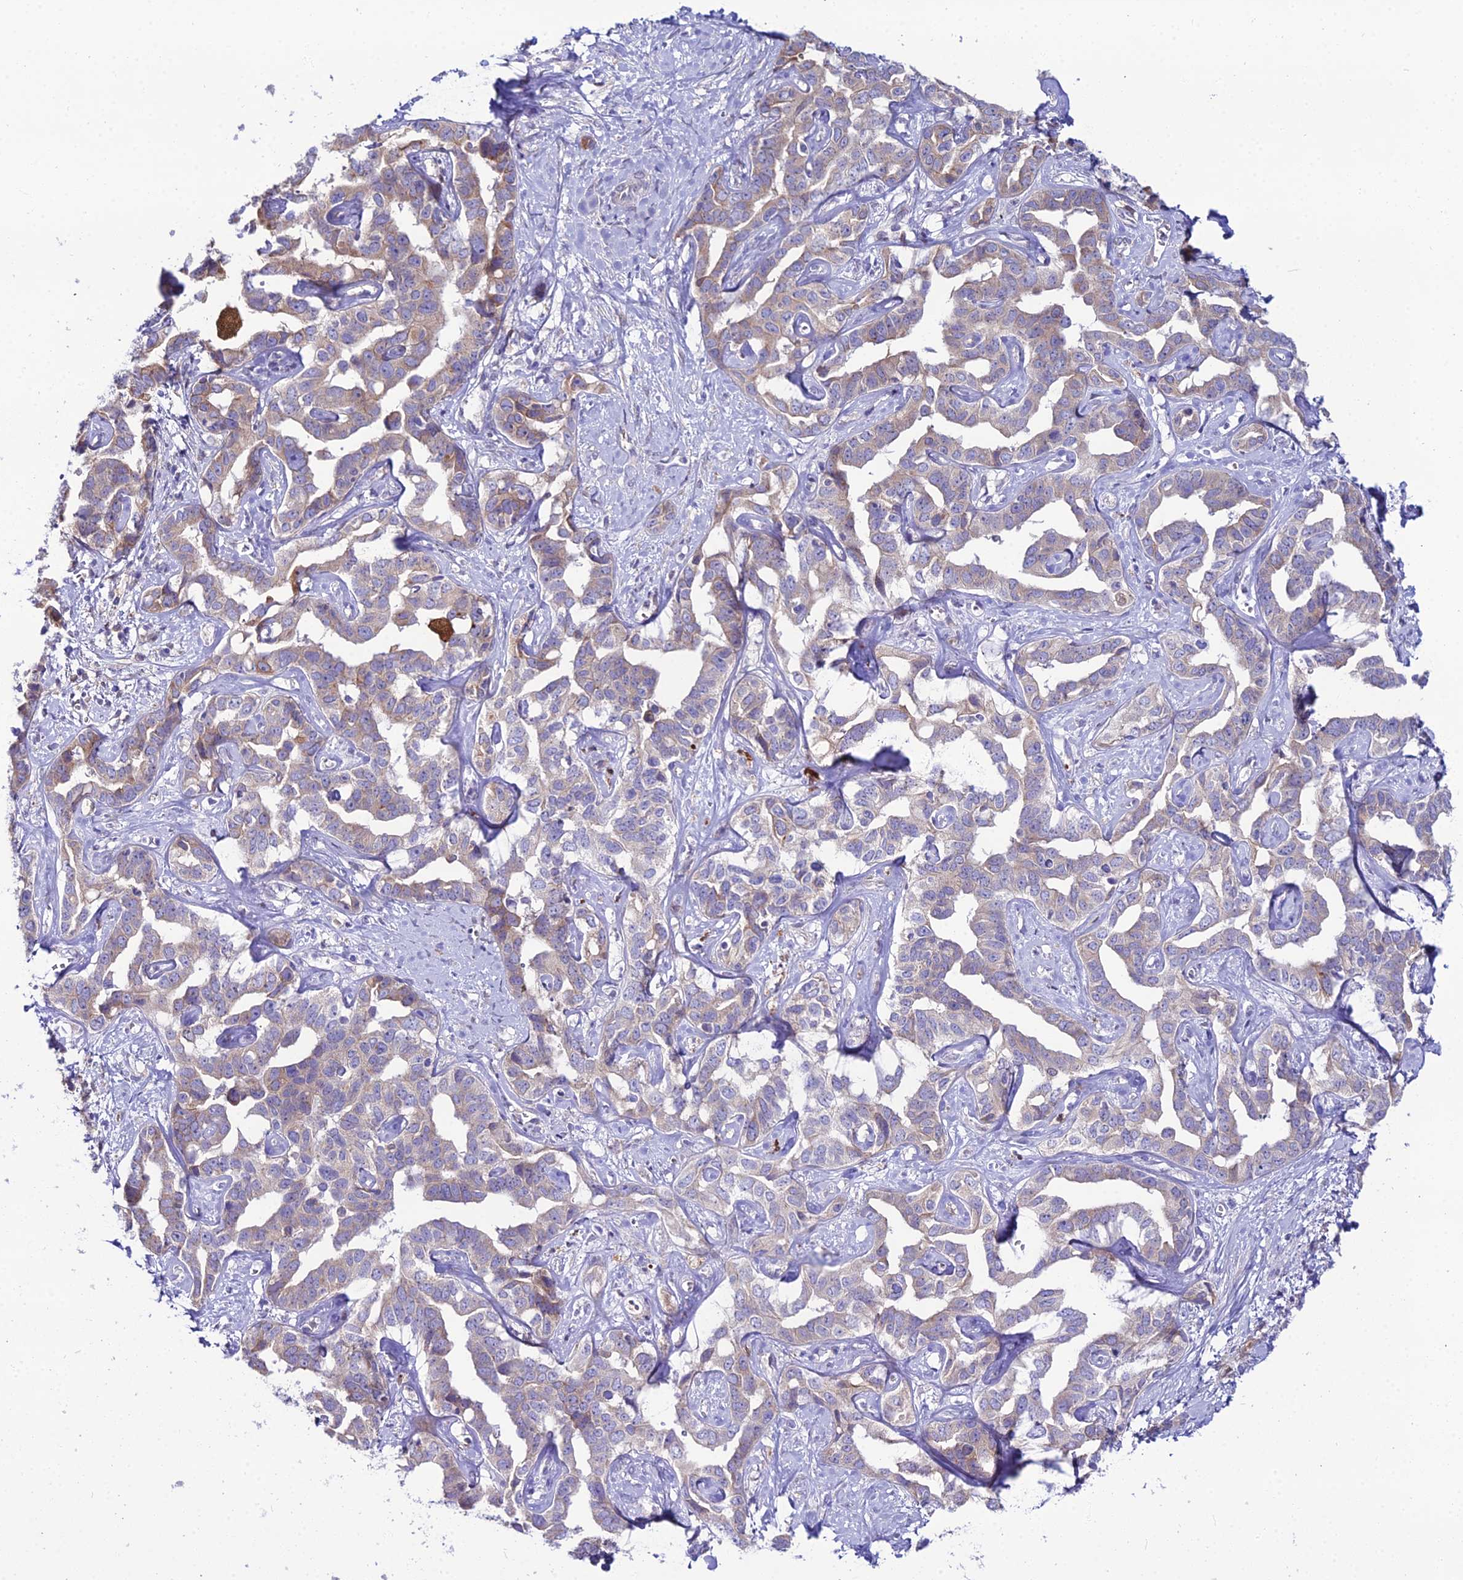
{"staining": {"intensity": "moderate", "quantity": "25%-75%", "location": "cytoplasmic/membranous"}, "tissue": "liver cancer", "cell_type": "Tumor cells", "image_type": "cancer", "snomed": [{"axis": "morphology", "description": "Cholangiocarcinoma"}, {"axis": "topography", "description": "Liver"}], "caption": "Moderate cytoplasmic/membranous protein staining is present in approximately 25%-75% of tumor cells in cholangiocarcinoma (liver). The staining was performed using DAB to visualize the protein expression in brown, while the nuclei were stained in blue with hematoxylin (Magnification: 20x).", "gene": "MB21D2", "patient": {"sex": "male", "age": 59}}